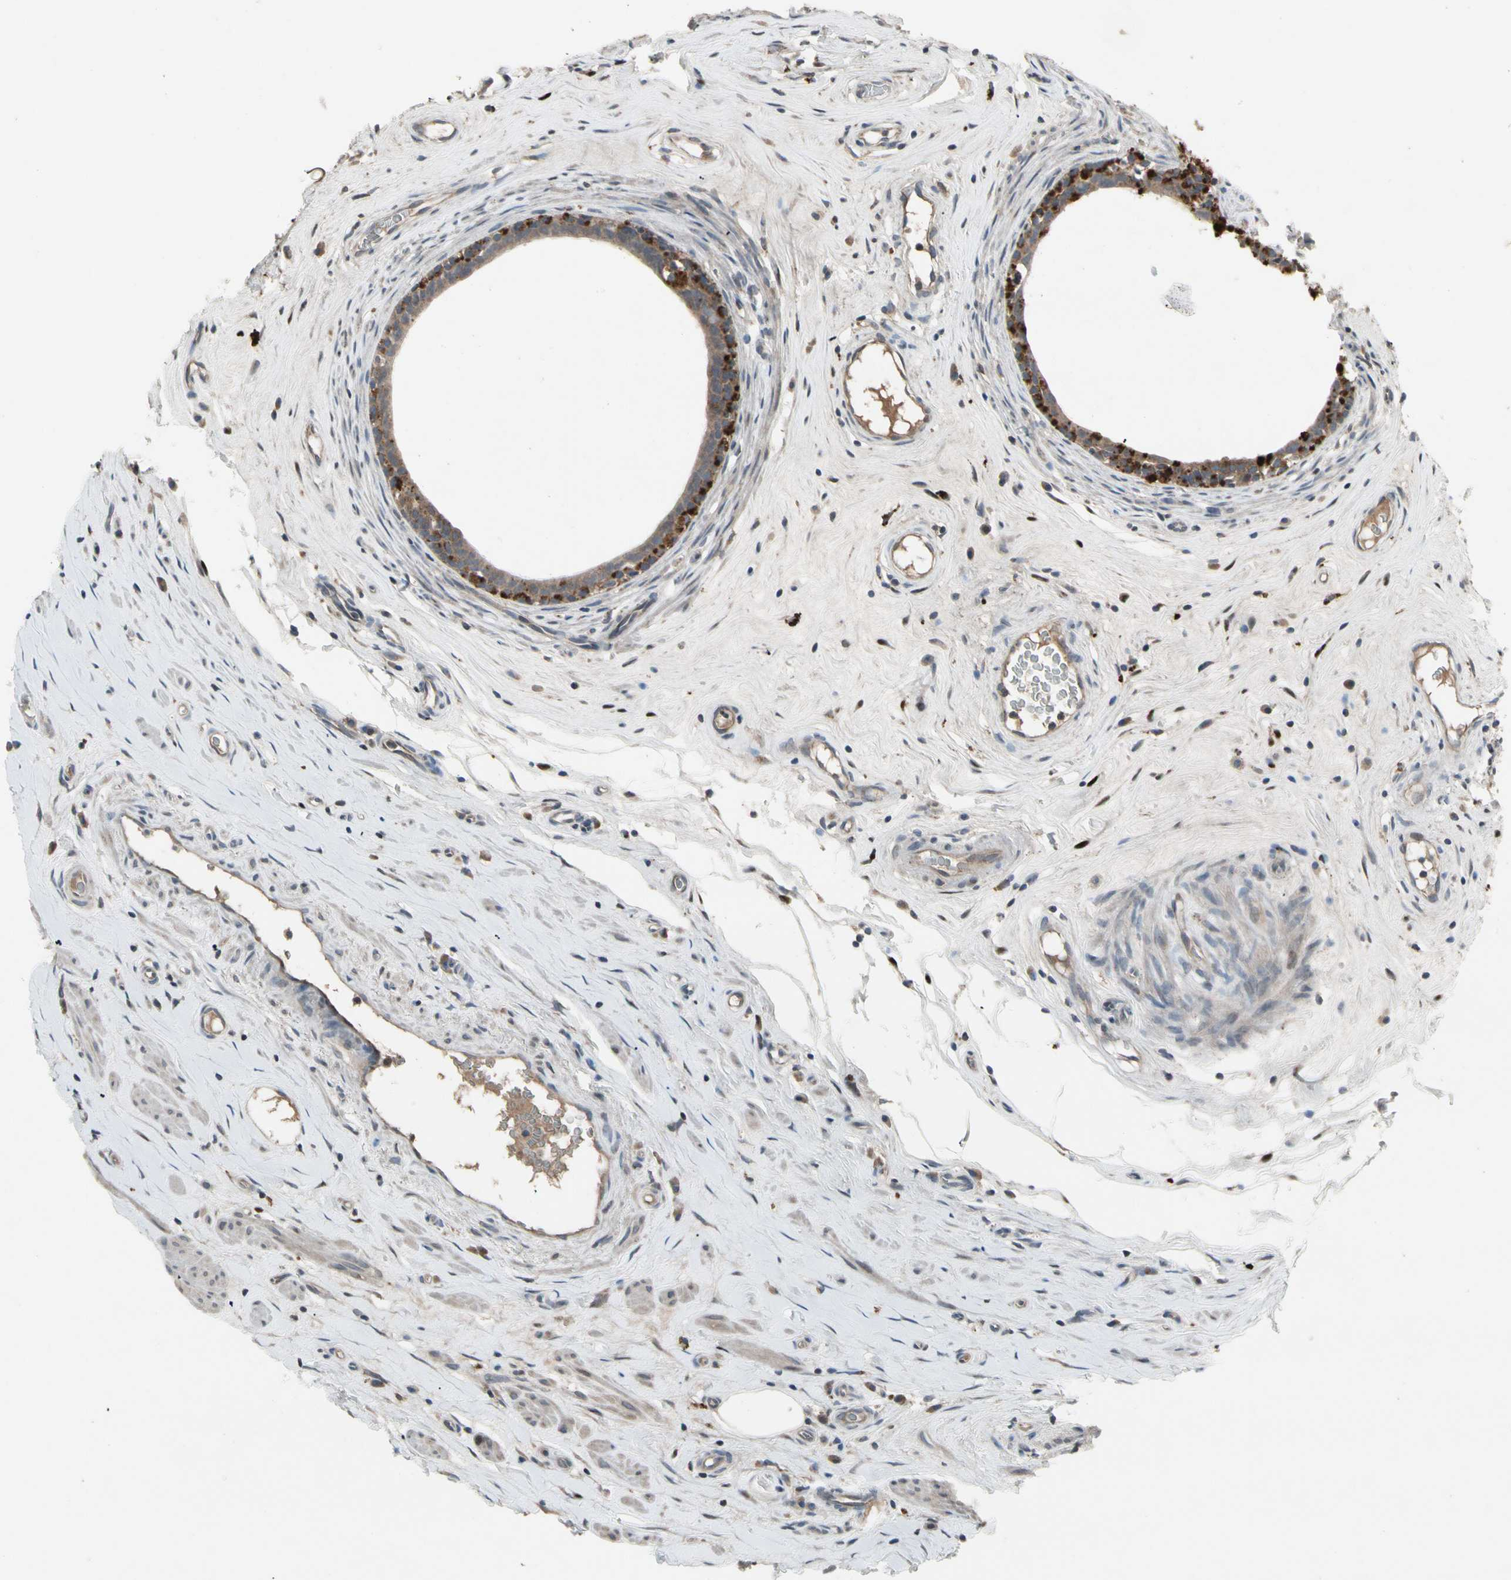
{"staining": {"intensity": "moderate", "quantity": "25%-75%", "location": "cytoplasmic/membranous,nuclear"}, "tissue": "epididymis", "cell_type": "Glandular cells", "image_type": "normal", "snomed": [{"axis": "morphology", "description": "Normal tissue, NOS"}, {"axis": "morphology", "description": "Inflammation, NOS"}, {"axis": "topography", "description": "Epididymis"}], "caption": "This photomicrograph demonstrates unremarkable epididymis stained with IHC to label a protein in brown. The cytoplasmic/membranous,nuclear of glandular cells show moderate positivity for the protein. Nuclei are counter-stained blue.", "gene": "NMI", "patient": {"sex": "male", "age": 84}}